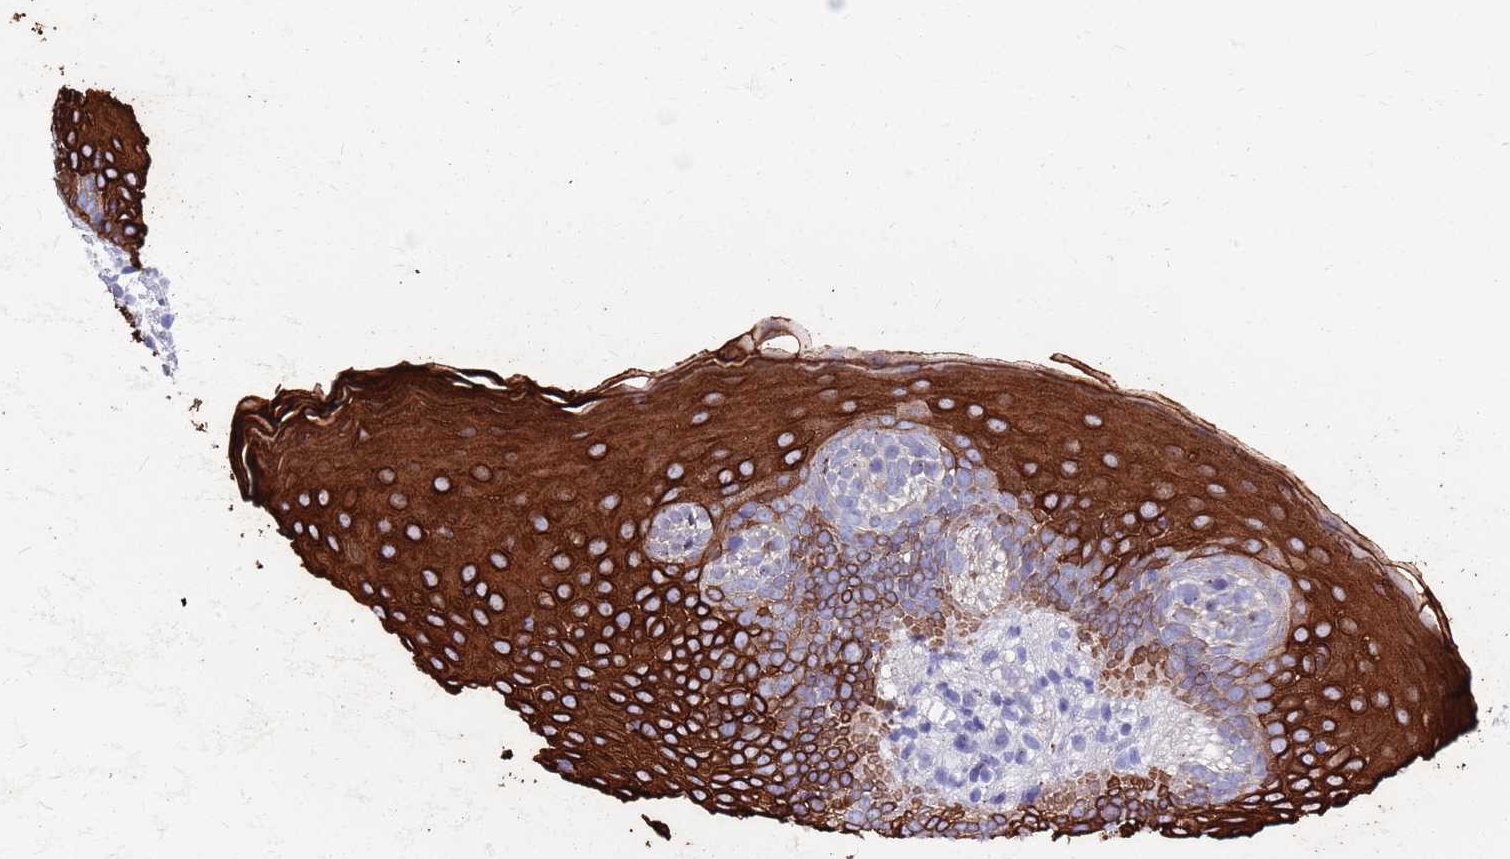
{"staining": {"intensity": "strong", "quantity": ">75%", "location": "cytoplasmic/membranous"}, "tissue": "oral mucosa", "cell_type": "Squamous epithelial cells", "image_type": "normal", "snomed": [{"axis": "morphology", "description": "Normal tissue, NOS"}, {"axis": "topography", "description": "Oral tissue"}], "caption": "Immunohistochemistry (DAB (3,3'-diaminobenzidine)) staining of unremarkable oral mucosa displays strong cytoplasmic/membranous protein positivity in approximately >75% of squamous epithelial cells.", "gene": "MTMR2", "patient": {"sex": "male", "age": 46}}